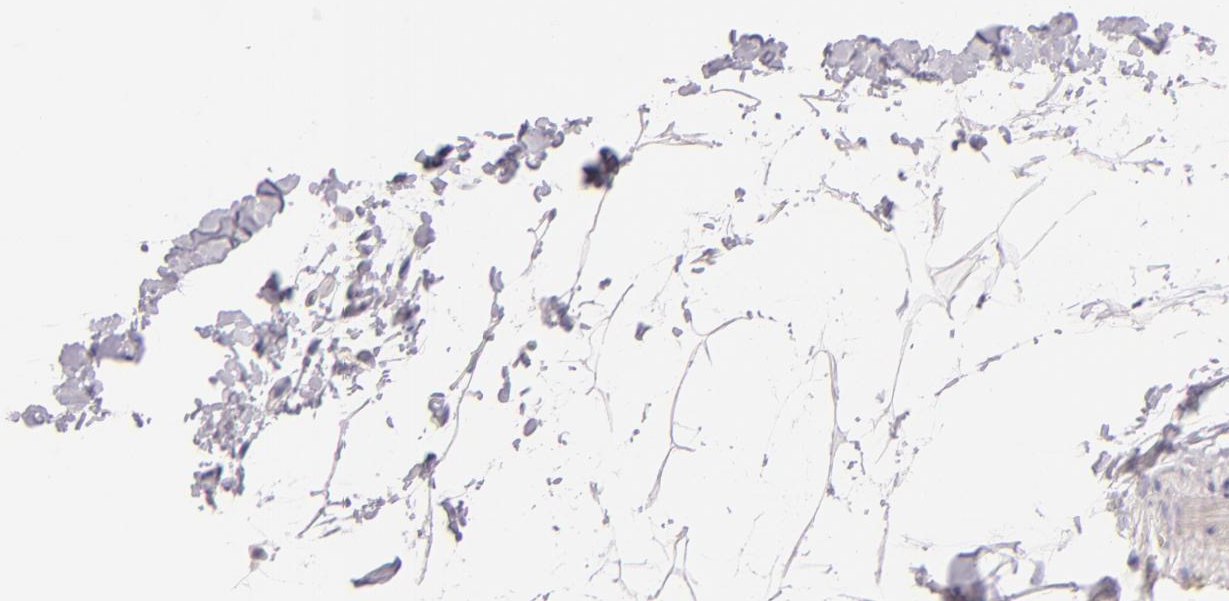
{"staining": {"intensity": "negative", "quantity": "none", "location": "none"}, "tissue": "adipose tissue", "cell_type": "Adipocytes", "image_type": "normal", "snomed": [{"axis": "morphology", "description": "Normal tissue, NOS"}, {"axis": "morphology", "description": "Duct carcinoma"}, {"axis": "topography", "description": "Breast"}, {"axis": "topography", "description": "Adipose tissue"}], "caption": "DAB immunohistochemical staining of benign human adipose tissue reveals no significant expression in adipocytes. (Immunohistochemistry (ihc), brightfield microscopy, high magnification).", "gene": "BCL3", "patient": {"sex": "female", "age": 37}}